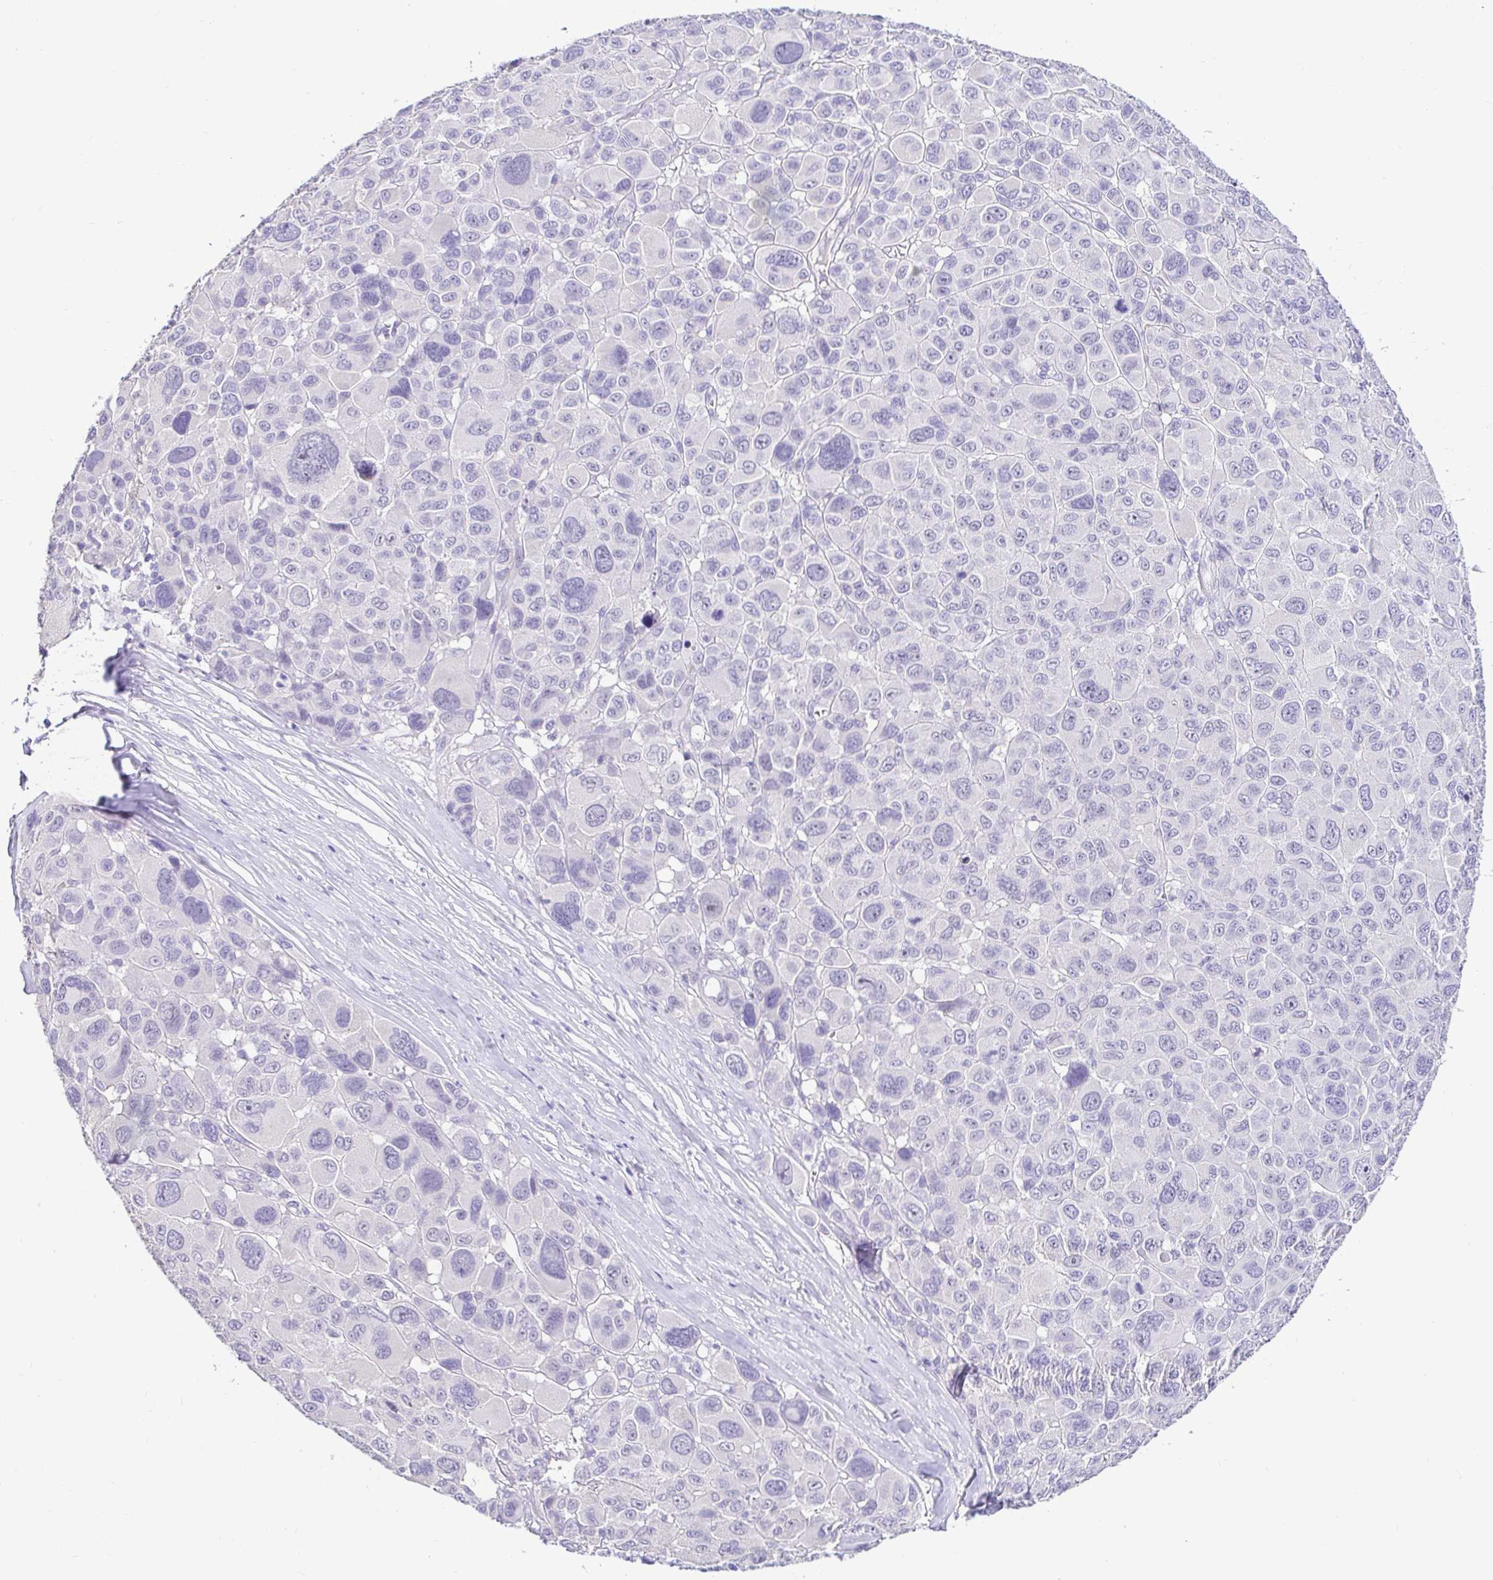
{"staining": {"intensity": "negative", "quantity": "none", "location": "none"}, "tissue": "melanoma", "cell_type": "Tumor cells", "image_type": "cancer", "snomed": [{"axis": "morphology", "description": "Malignant melanoma, NOS"}, {"axis": "topography", "description": "Skin"}], "caption": "Malignant melanoma was stained to show a protein in brown. There is no significant staining in tumor cells.", "gene": "CDO1", "patient": {"sex": "female", "age": 66}}